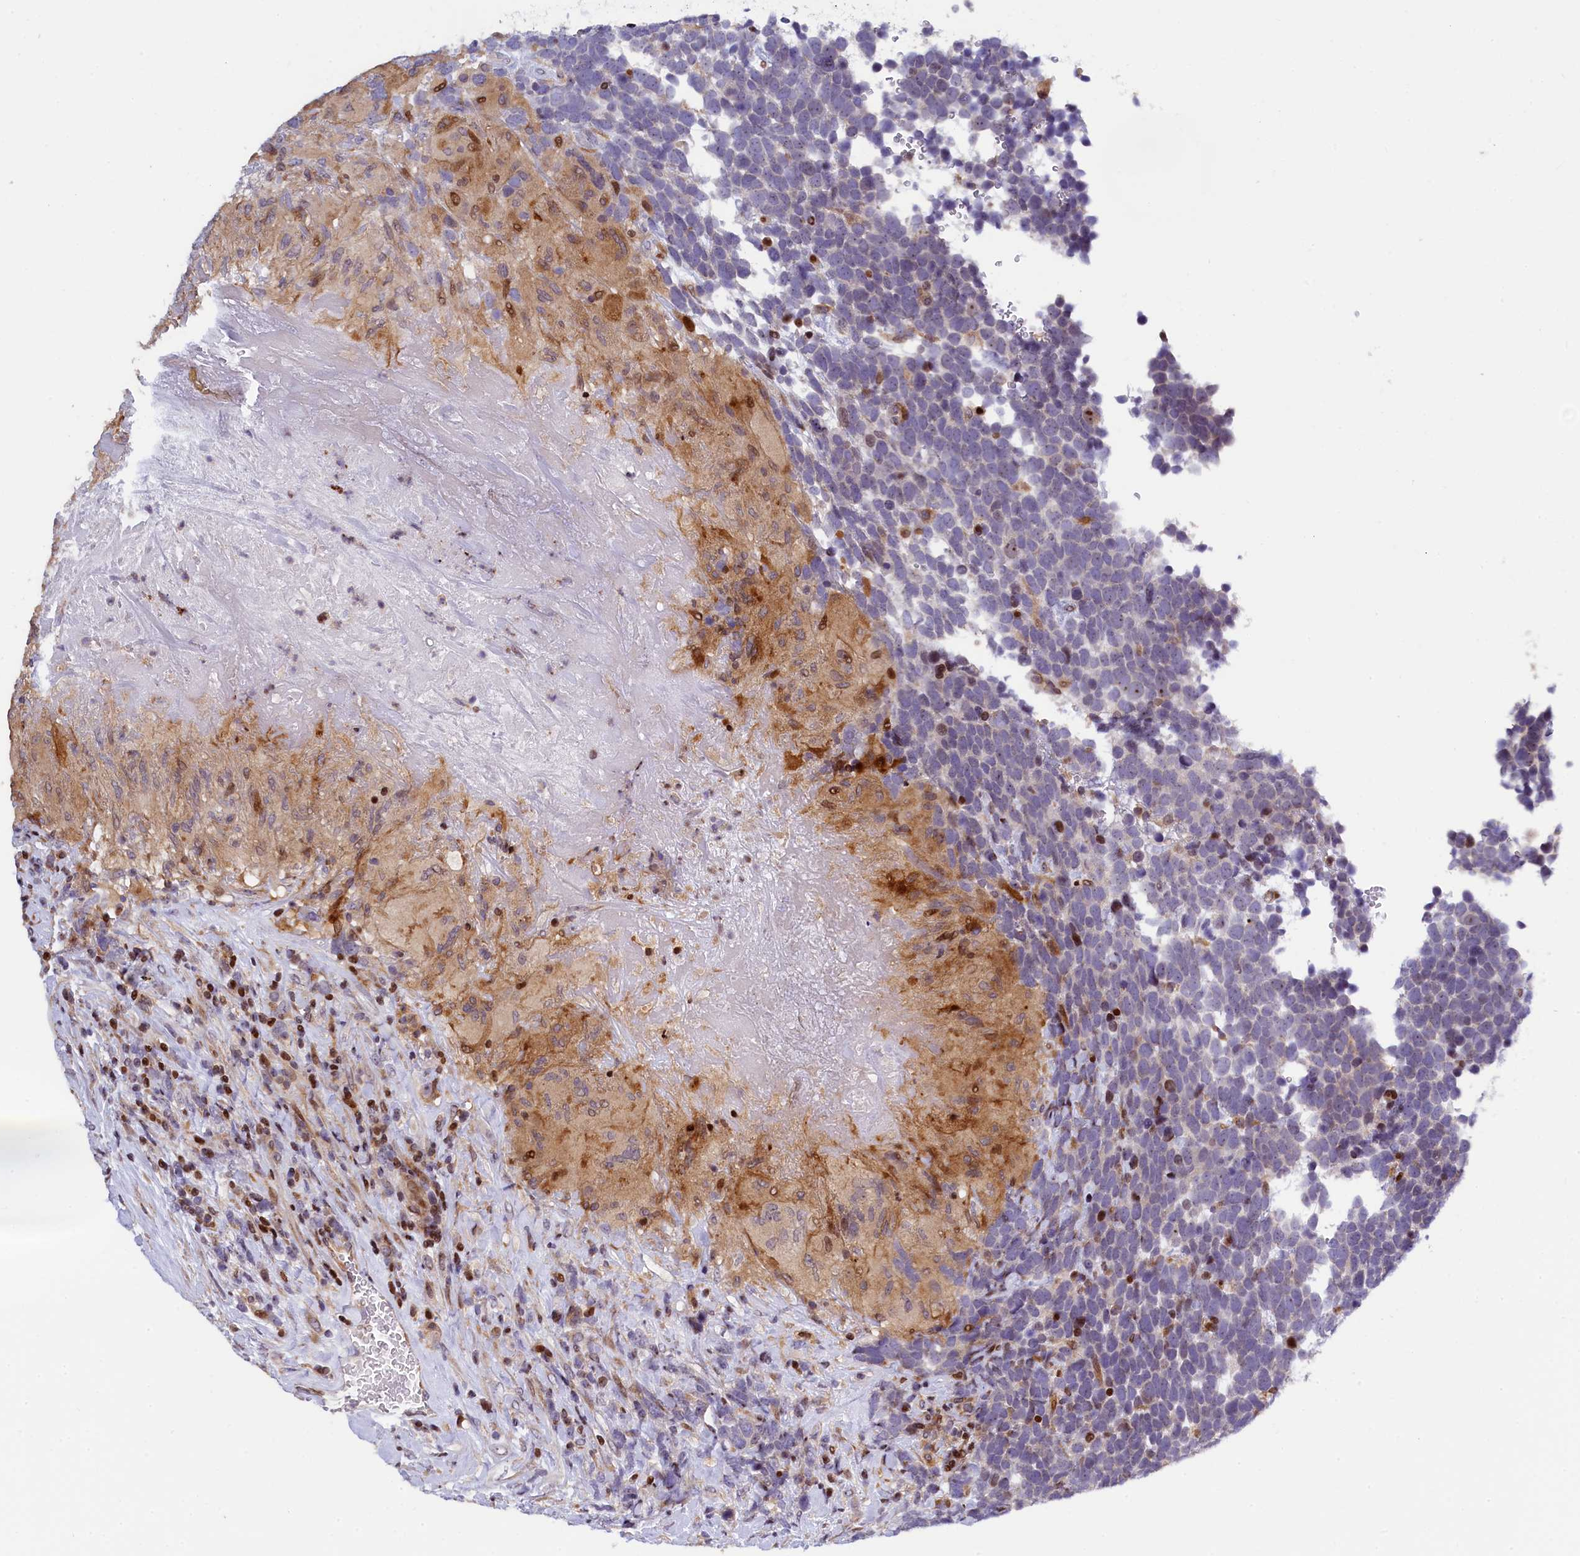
{"staining": {"intensity": "negative", "quantity": "none", "location": "none"}, "tissue": "urothelial cancer", "cell_type": "Tumor cells", "image_type": "cancer", "snomed": [{"axis": "morphology", "description": "Urothelial carcinoma, High grade"}, {"axis": "topography", "description": "Urinary bladder"}], "caption": "The immunohistochemistry (IHC) histopathology image has no significant positivity in tumor cells of urothelial cancer tissue. Nuclei are stained in blue.", "gene": "TGDS", "patient": {"sex": "female", "age": 82}}